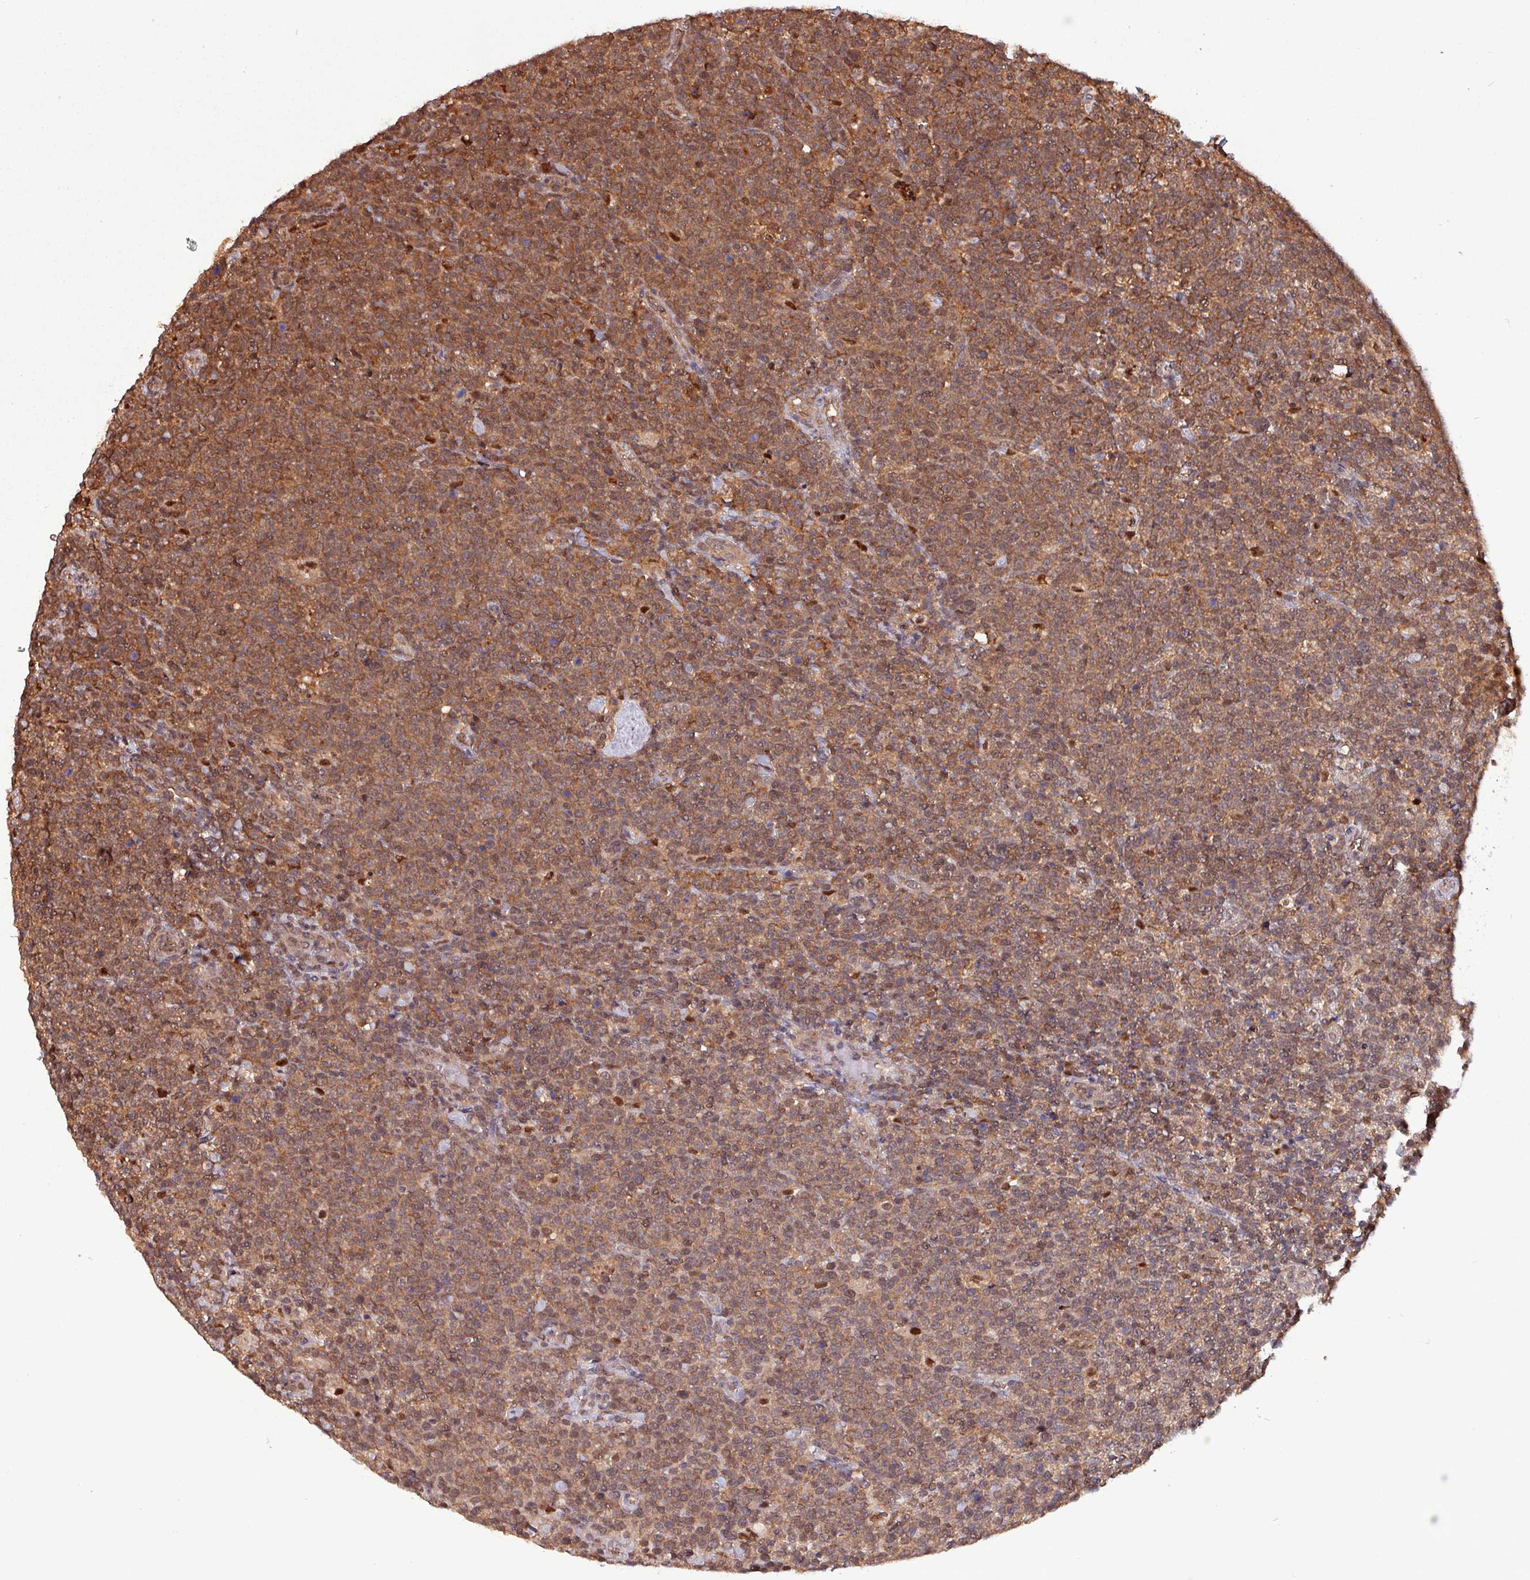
{"staining": {"intensity": "moderate", "quantity": ">75%", "location": "cytoplasmic/membranous"}, "tissue": "lymphoma", "cell_type": "Tumor cells", "image_type": "cancer", "snomed": [{"axis": "morphology", "description": "Malignant lymphoma, non-Hodgkin's type, High grade"}, {"axis": "topography", "description": "Lymph node"}], "caption": "Immunohistochemical staining of human high-grade malignant lymphoma, non-Hodgkin's type demonstrates medium levels of moderate cytoplasmic/membranous protein staining in about >75% of tumor cells.", "gene": "PSMB8", "patient": {"sex": "male", "age": 61}}